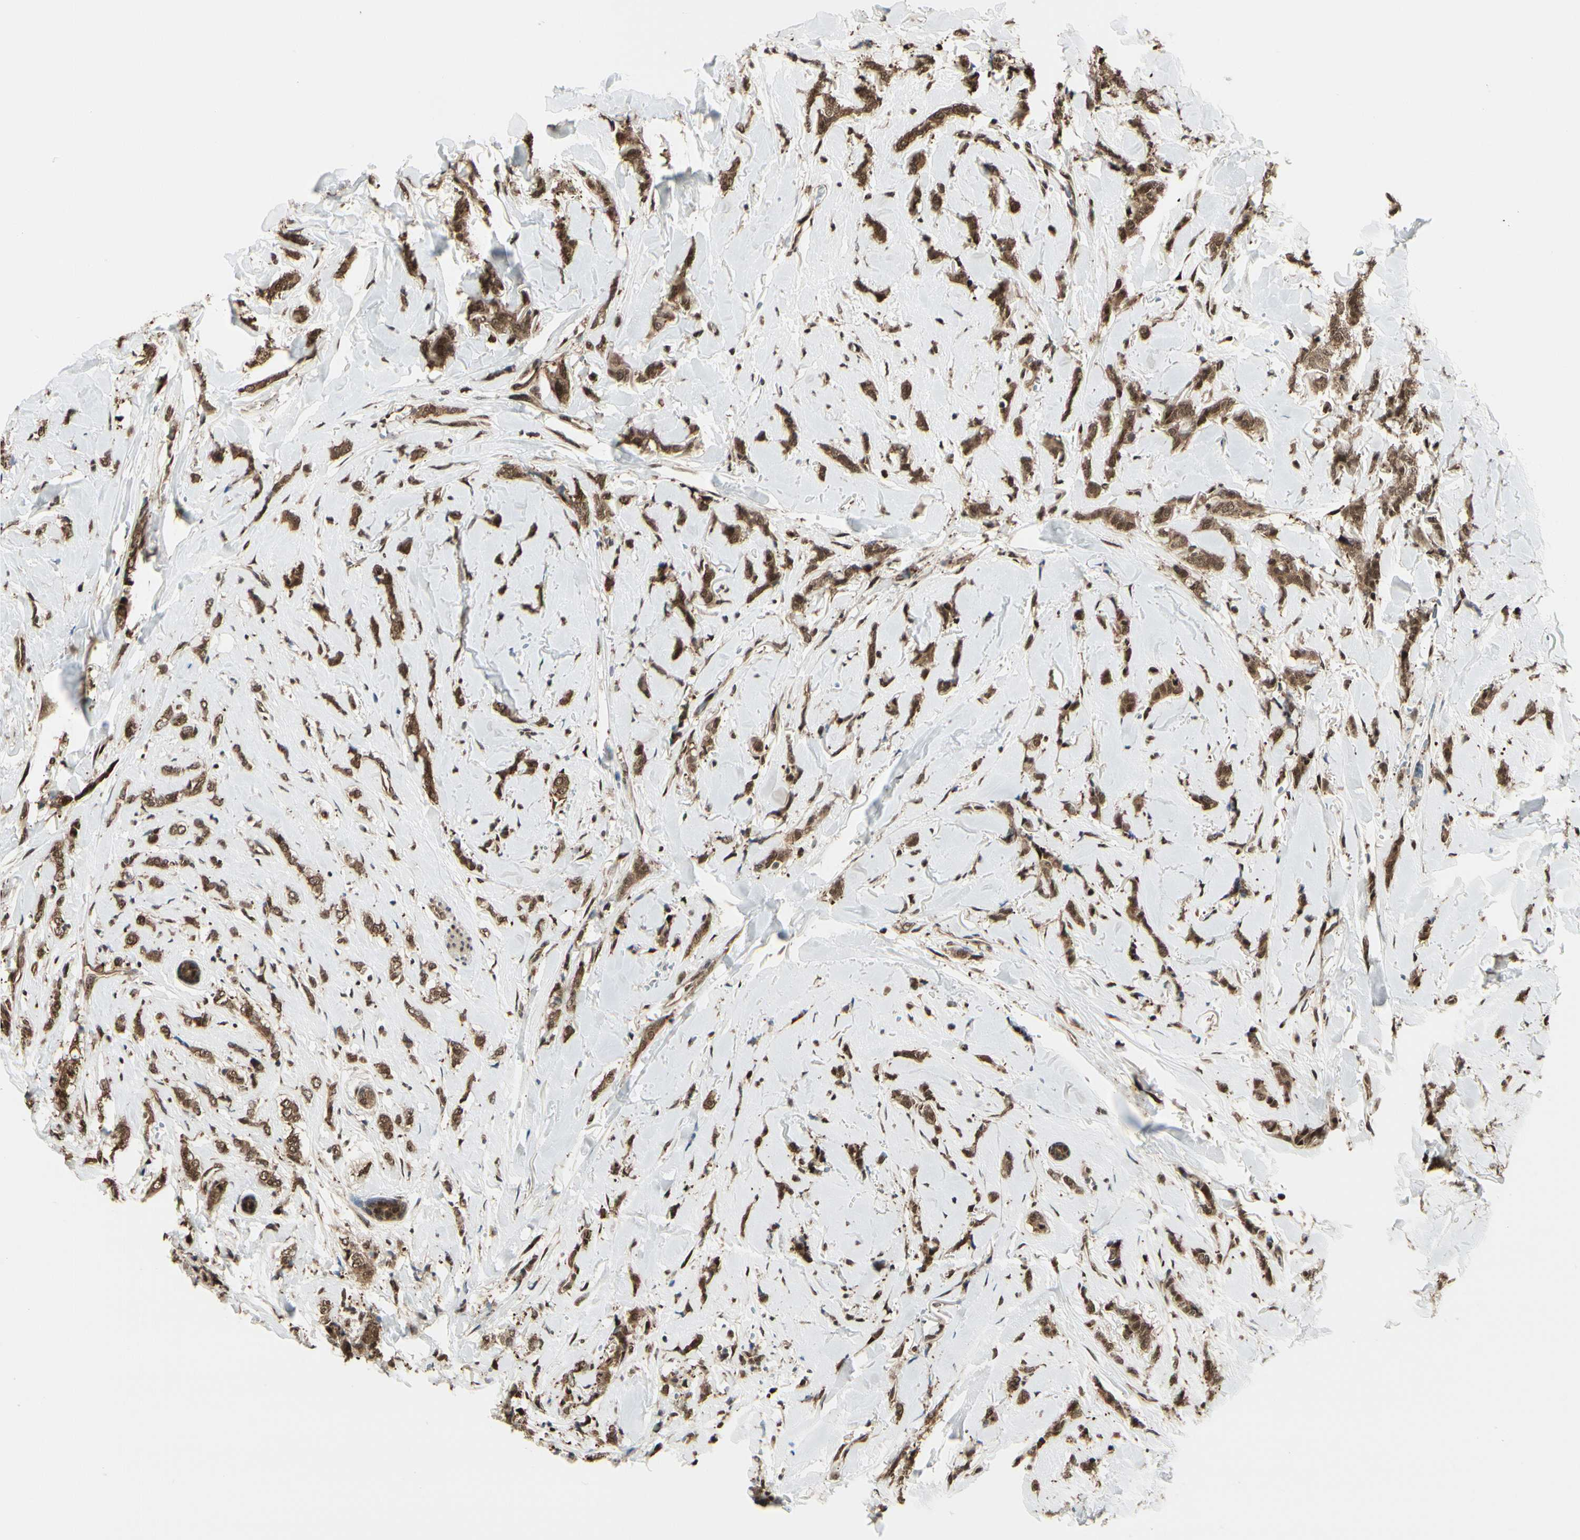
{"staining": {"intensity": "strong", "quantity": ">75%", "location": "cytoplasmic/membranous,nuclear"}, "tissue": "breast cancer", "cell_type": "Tumor cells", "image_type": "cancer", "snomed": [{"axis": "morphology", "description": "Lobular carcinoma"}, {"axis": "topography", "description": "Skin"}, {"axis": "topography", "description": "Breast"}], "caption": "Protein expression analysis of breast cancer demonstrates strong cytoplasmic/membranous and nuclear staining in about >75% of tumor cells.", "gene": "HSF1", "patient": {"sex": "female", "age": 46}}